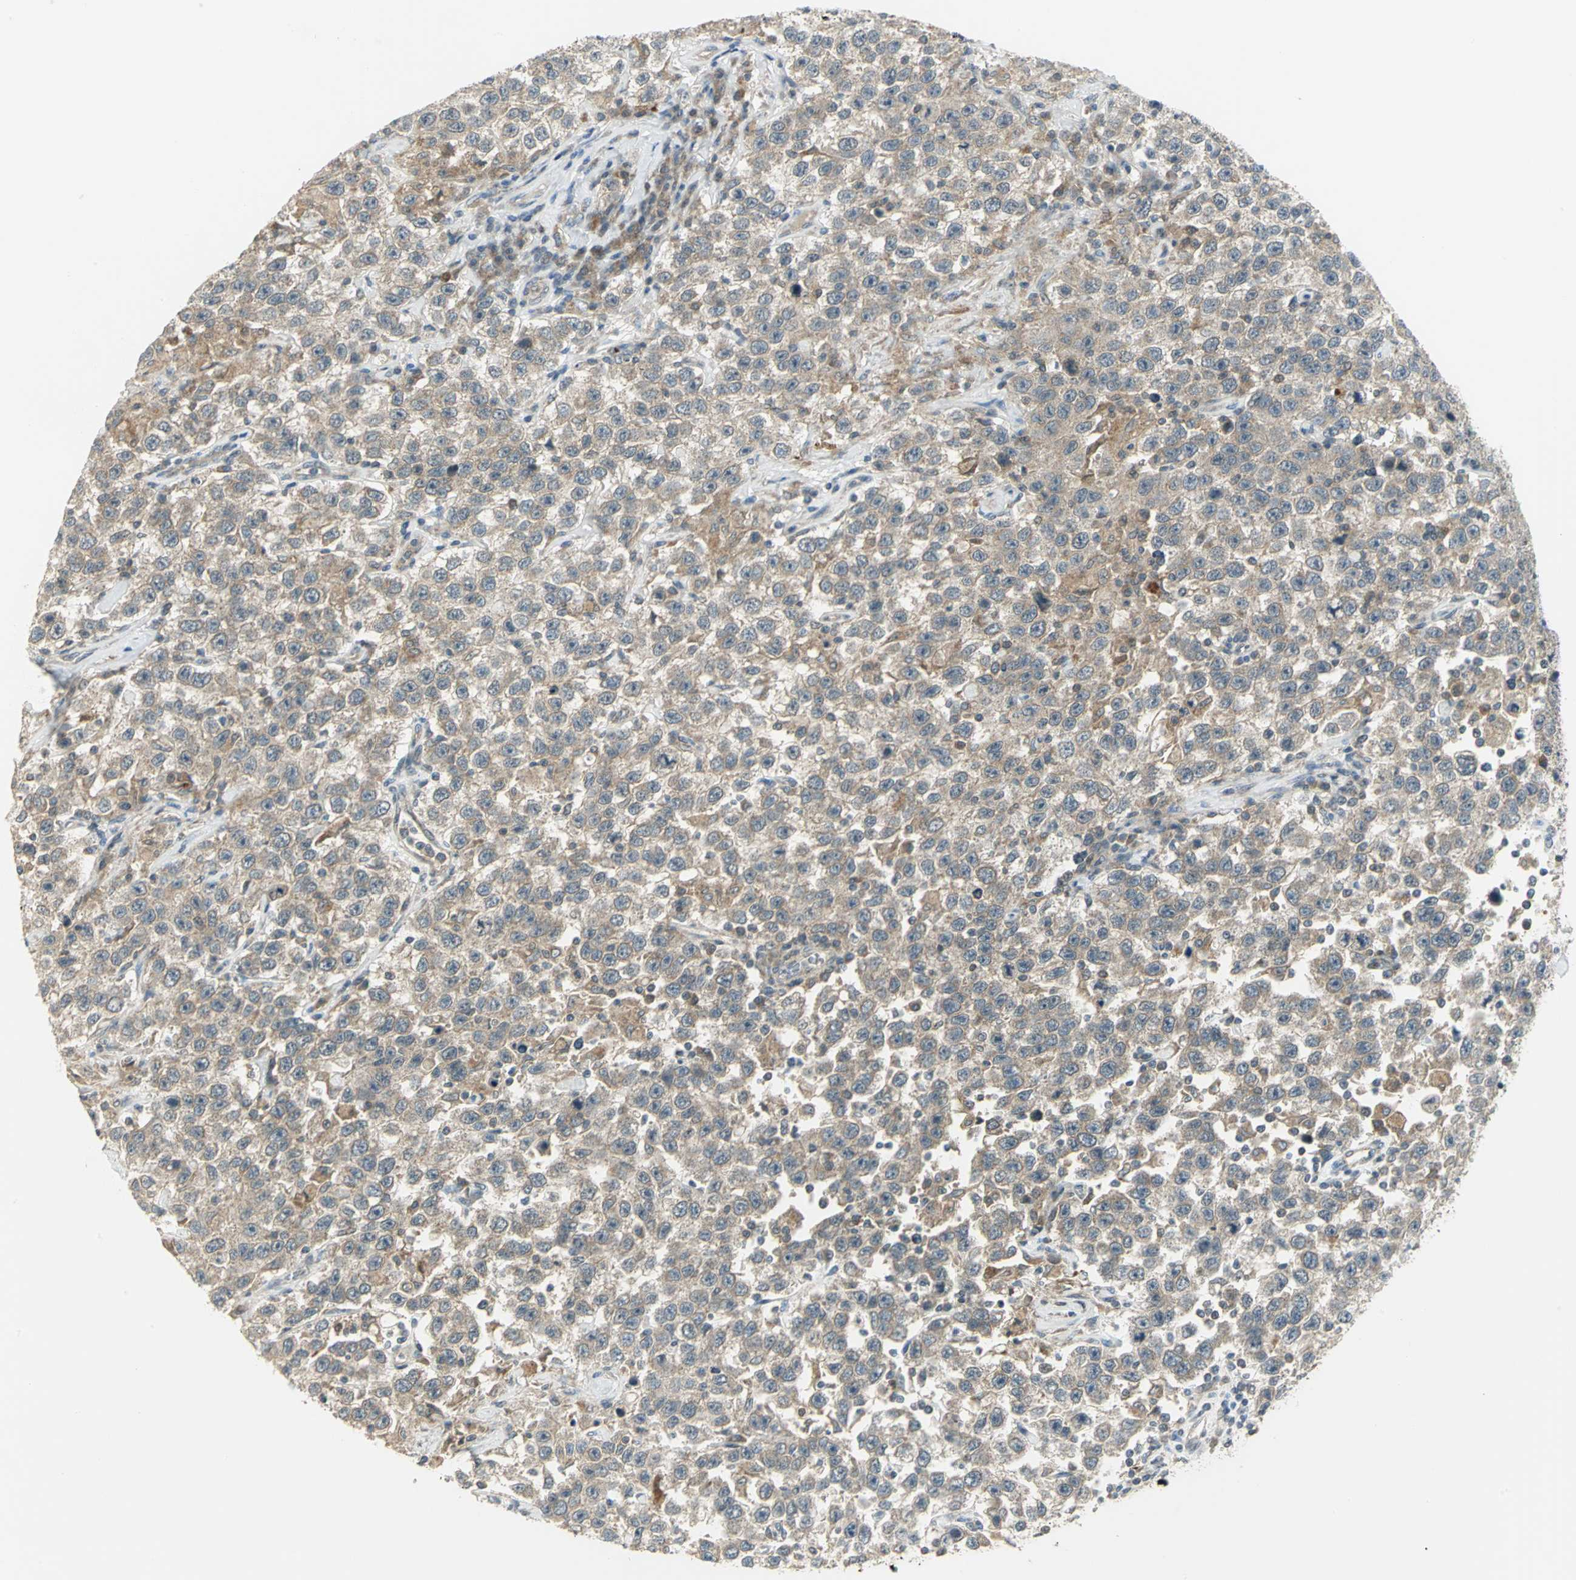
{"staining": {"intensity": "moderate", "quantity": ">75%", "location": "cytoplasmic/membranous"}, "tissue": "testis cancer", "cell_type": "Tumor cells", "image_type": "cancer", "snomed": [{"axis": "morphology", "description": "Seminoma, NOS"}, {"axis": "topography", "description": "Testis"}], "caption": "Testis cancer stained for a protein displays moderate cytoplasmic/membranous positivity in tumor cells.", "gene": "MAPK8IP3", "patient": {"sex": "male", "age": 41}}